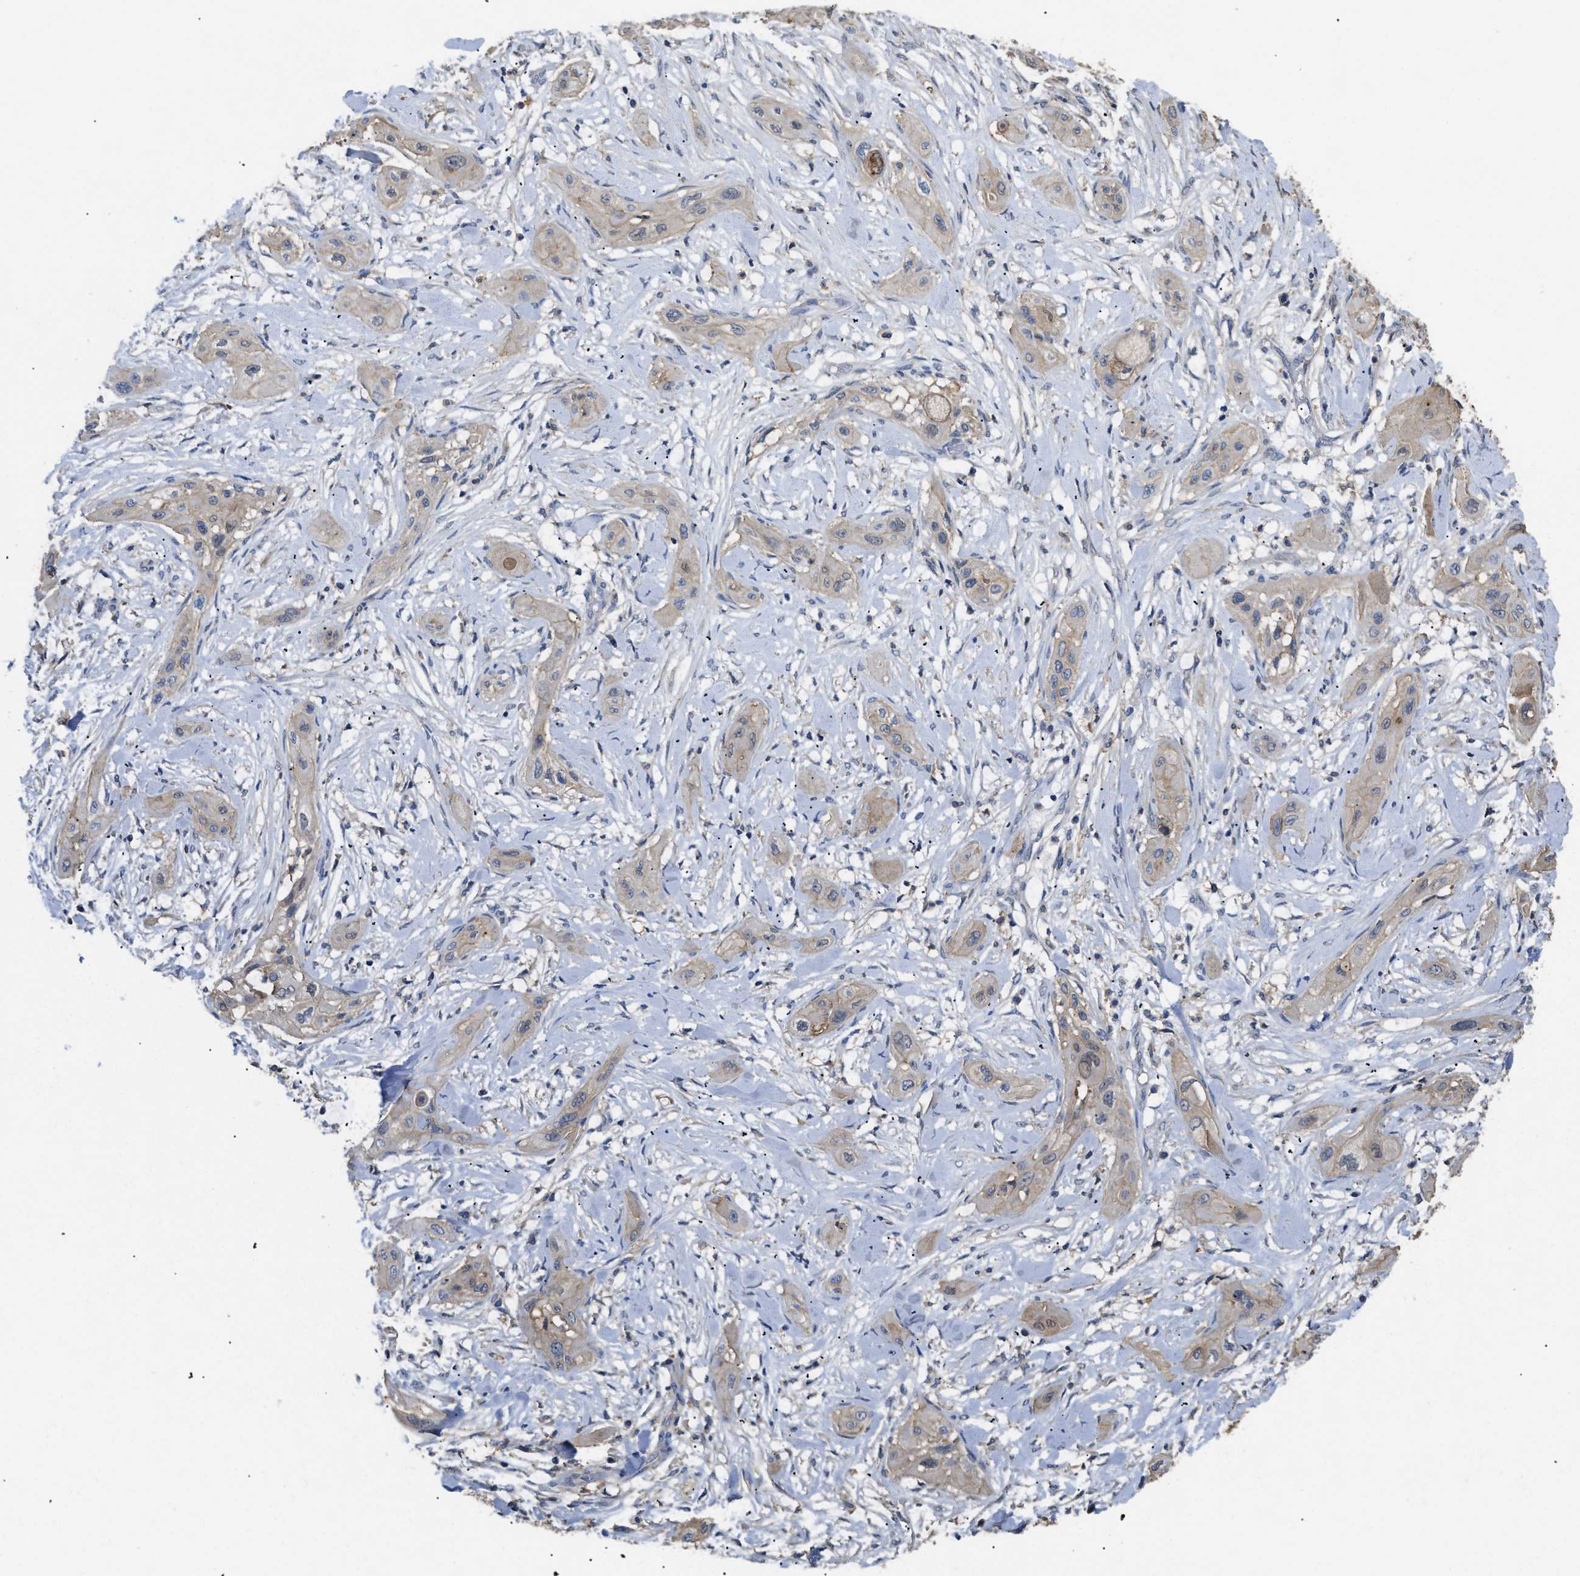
{"staining": {"intensity": "moderate", "quantity": "<25%", "location": "cytoplasmic/membranous"}, "tissue": "lung cancer", "cell_type": "Tumor cells", "image_type": "cancer", "snomed": [{"axis": "morphology", "description": "Squamous cell carcinoma, NOS"}, {"axis": "topography", "description": "Lung"}], "caption": "Lung cancer was stained to show a protein in brown. There is low levels of moderate cytoplasmic/membranous positivity in approximately <25% of tumor cells.", "gene": "ANXA4", "patient": {"sex": "female", "age": 47}}